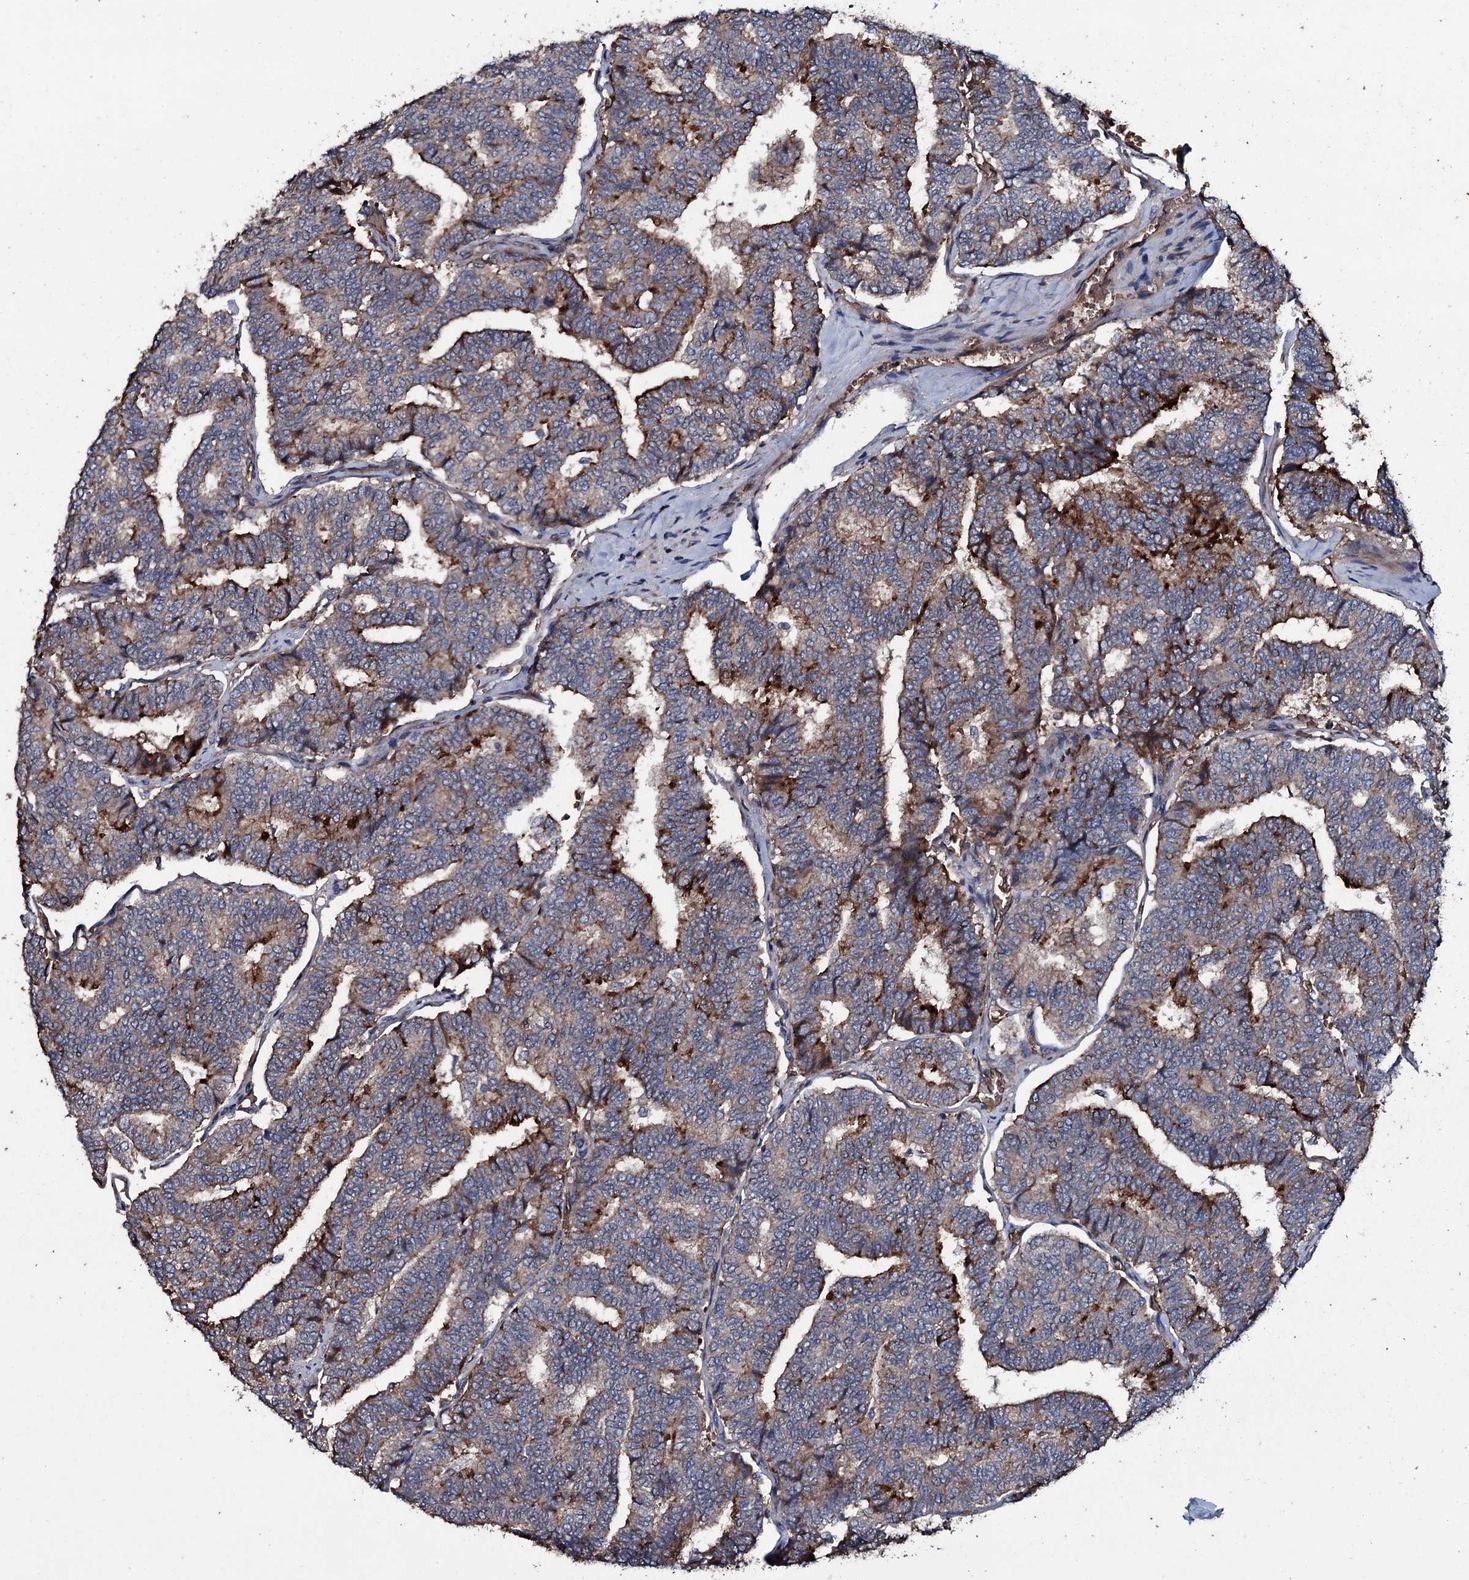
{"staining": {"intensity": "strong", "quantity": "<25%", "location": "cytoplasmic/membranous"}, "tissue": "thyroid cancer", "cell_type": "Tumor cells", "image_type": "cancer", "snomed": [{"axis": "morphology", "description": "Papillary adenocarcinoma, NOS"}, {"axis": "topography", "description": "Thyroid gland"}], "caption": "A histopathology image of human thyroid cancer (papillary adenocarcinoma) stained for a protein shows strong cytoplasmic/membranous brown staining in tumor cells.", "gene": "ZSWIM8", "patient": {"sex": "female", "age": 35}}